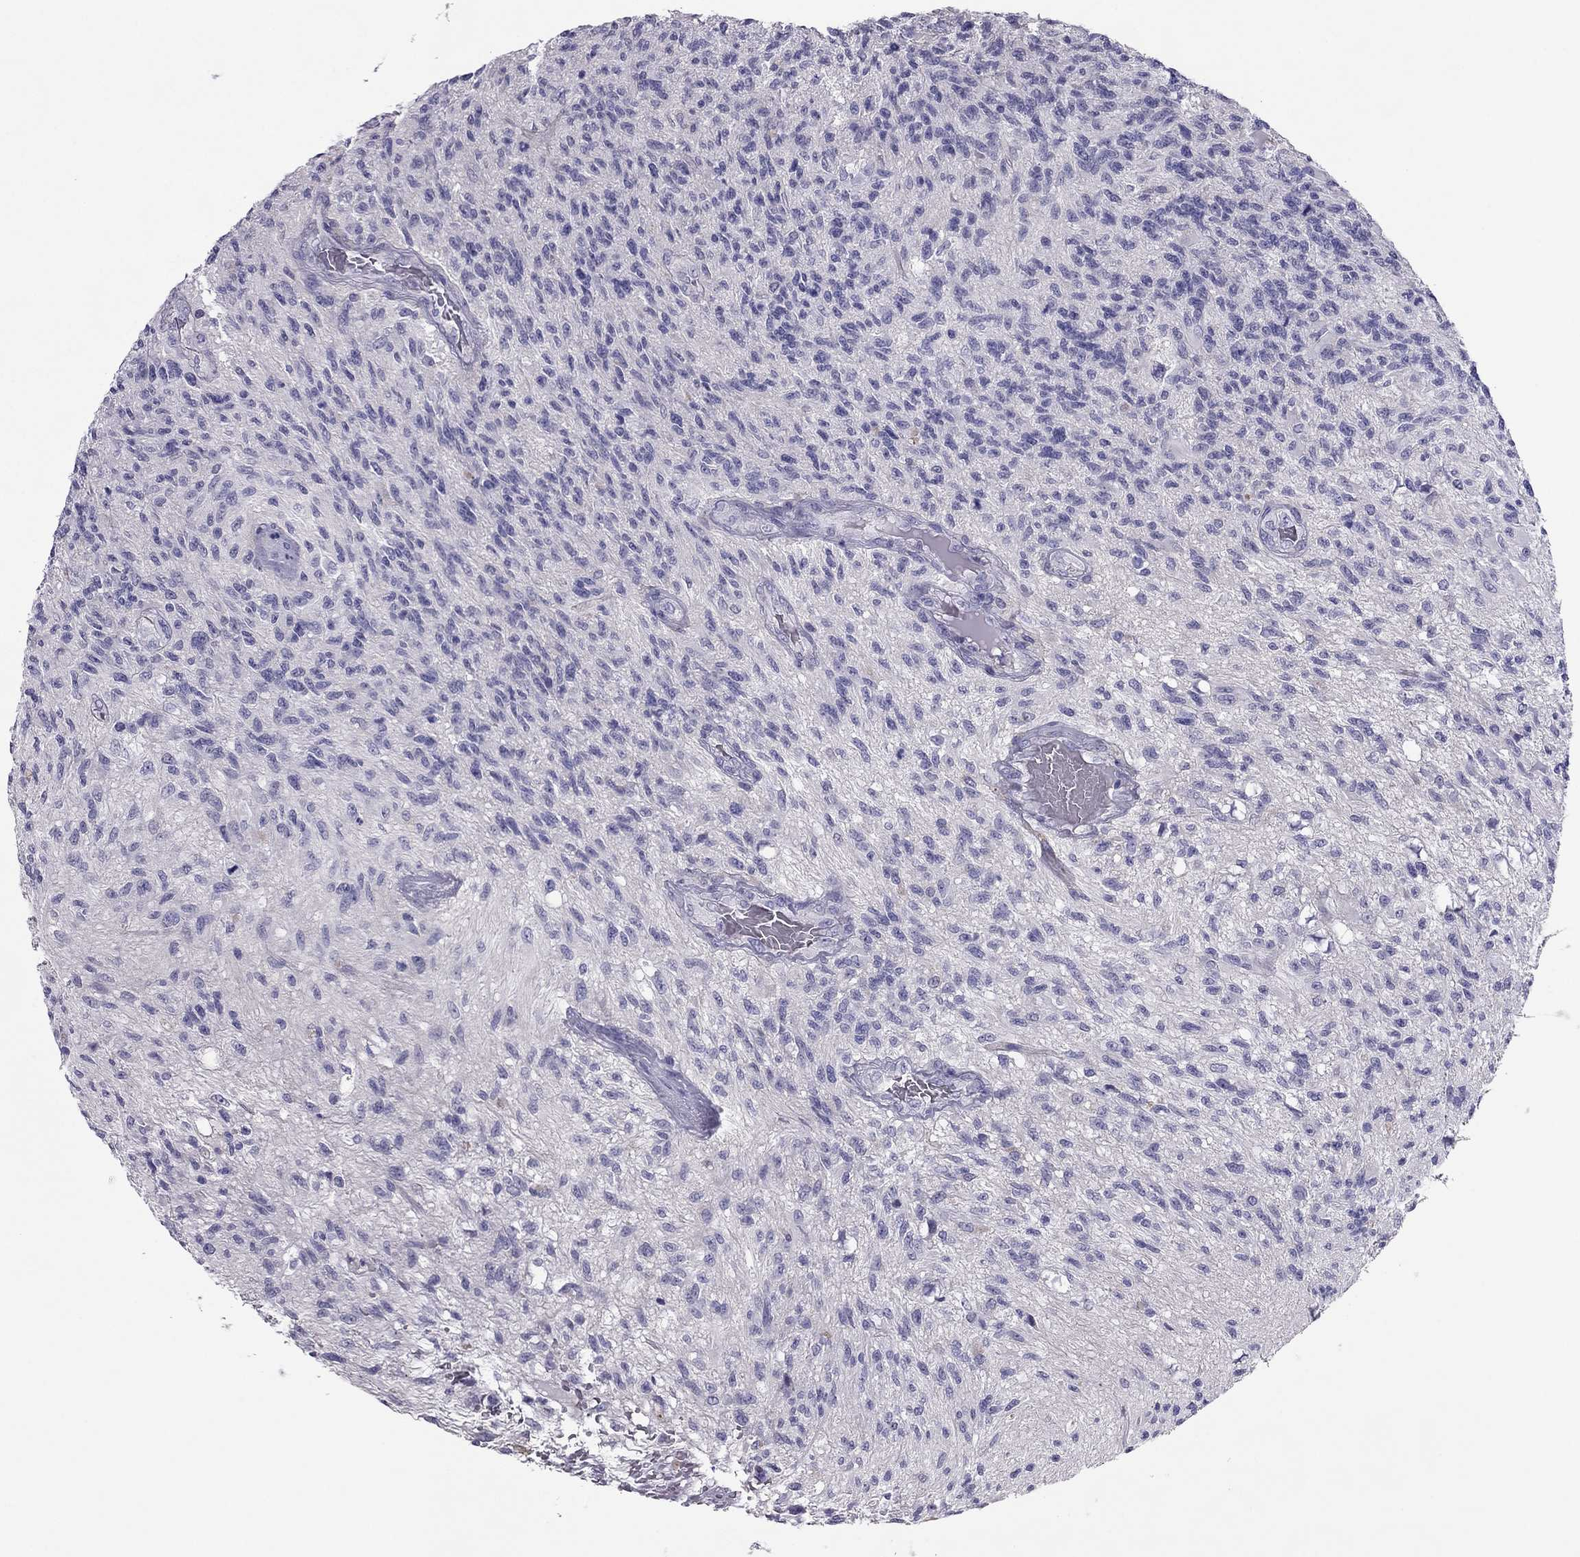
{"staining": {"intensity": "negative", "quantity": "none", "location": "none"}, "tissue": "glioma", "cell_type": "Tumor cells", "image_type": "cancer", "snomed": [{"axis": "morphology", "description": "Glioma, malignant, High grade"}, {"axis": "topography", "description": "Brain"}], "caption": "This is a histopathology image of immunohistochemistry (IHC) staining of malignant high-grade glioma, which shows no expression in tumor cells.", "gene": "PDE6A", "patient": {"sex": "male", "age": 56}}